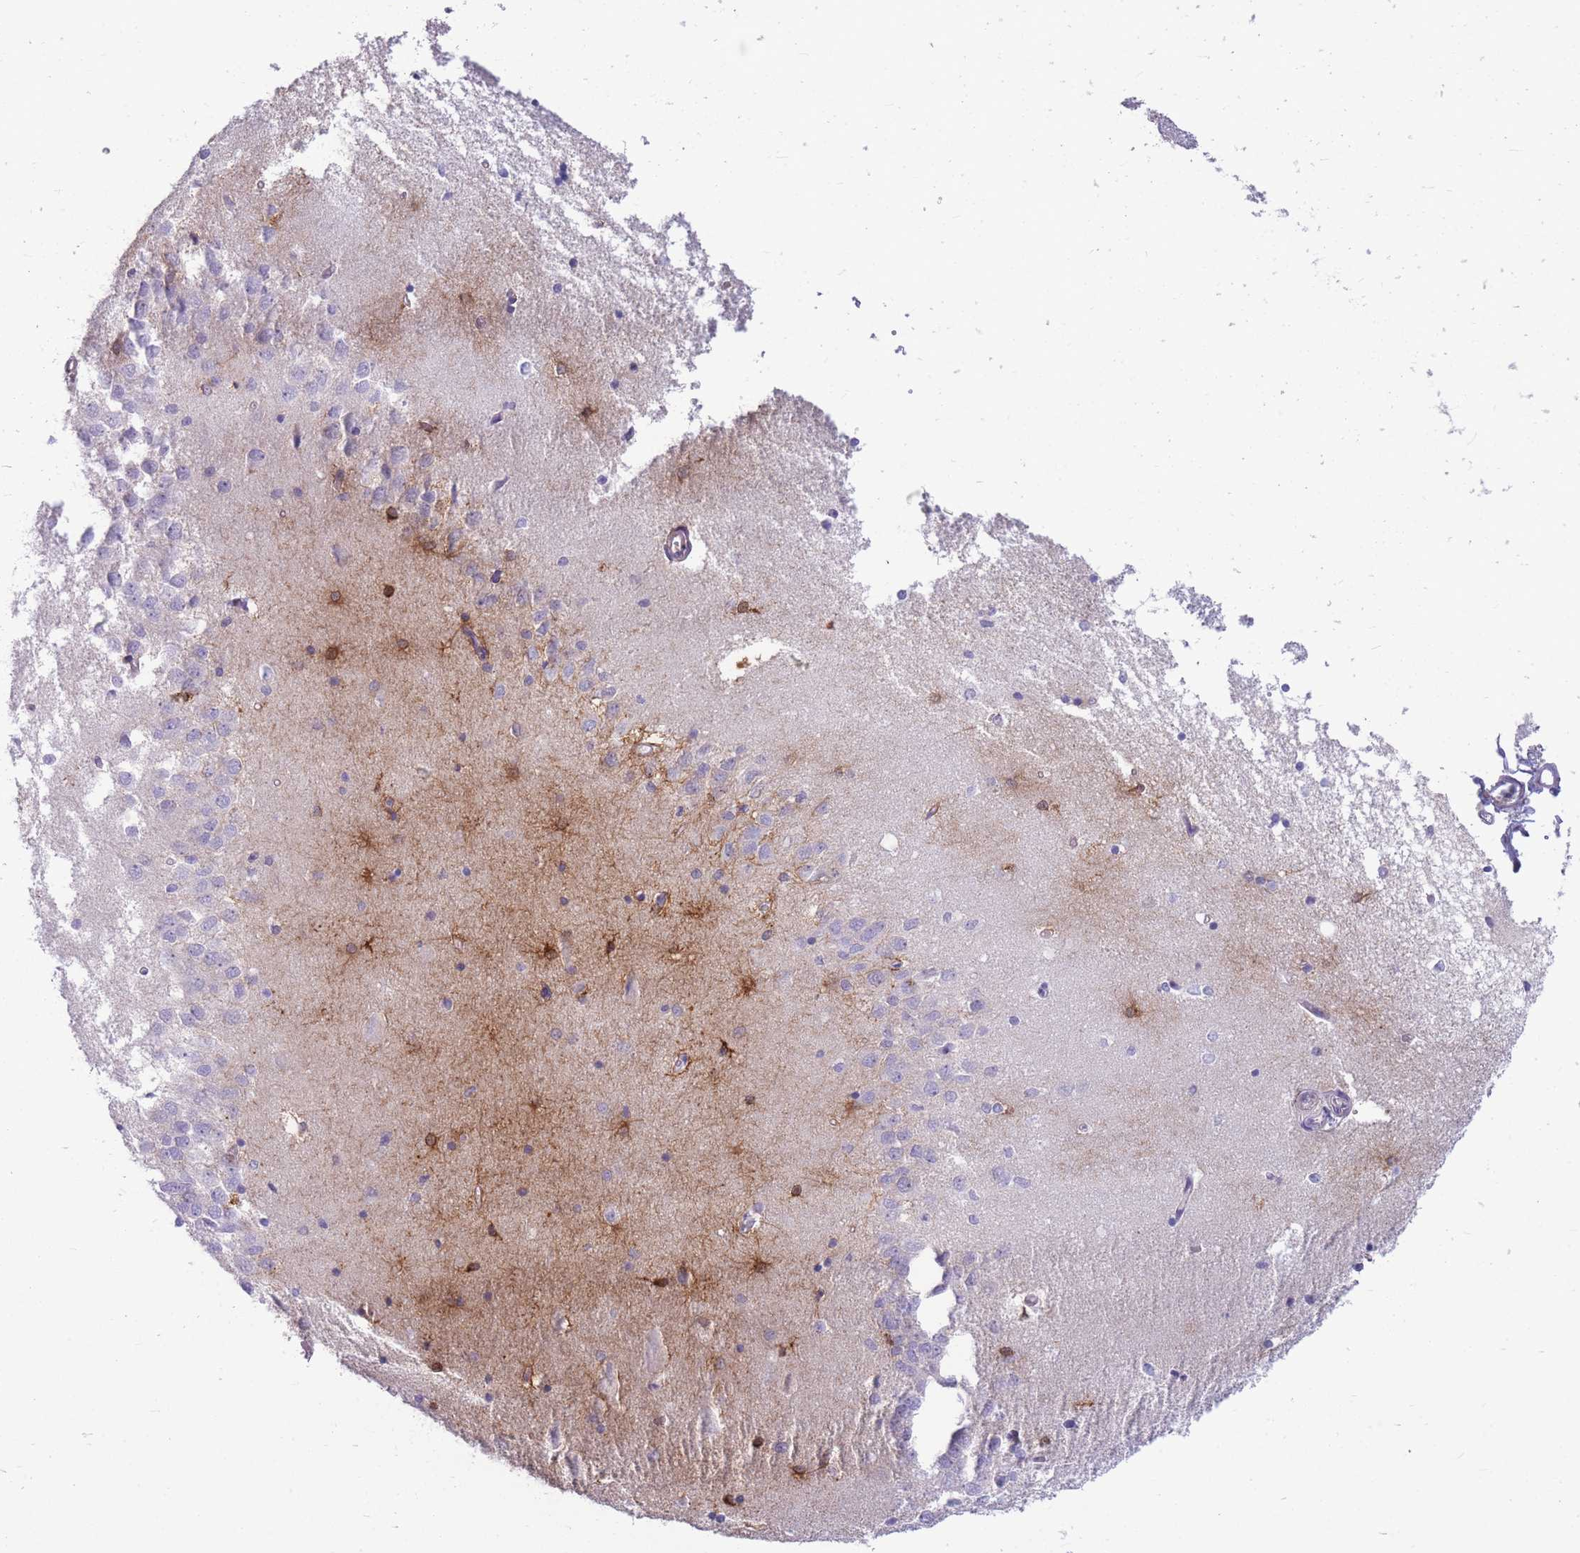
{"staining": {"intensity": "strong", "quantity": "<25%", "location": "cytoplasmic/membranous"}, "tissue": "hippocampus", "cell_type": "Glial cells", "image_type": "normal", "snomed": [{"axis": "morphology", "description": "Normal tissue, NOS"}, {"axis": "topography", "description": "Hippocampus"}], "caption": "Immunohistochemical staining of unremarkable human hippocampus displays <25% levels of strong cytoplasmic/membranous protein expression in approximately <25% of glial cells.", "gene": "MTSS2", "patient": {"sex": "male", "age": 45}}